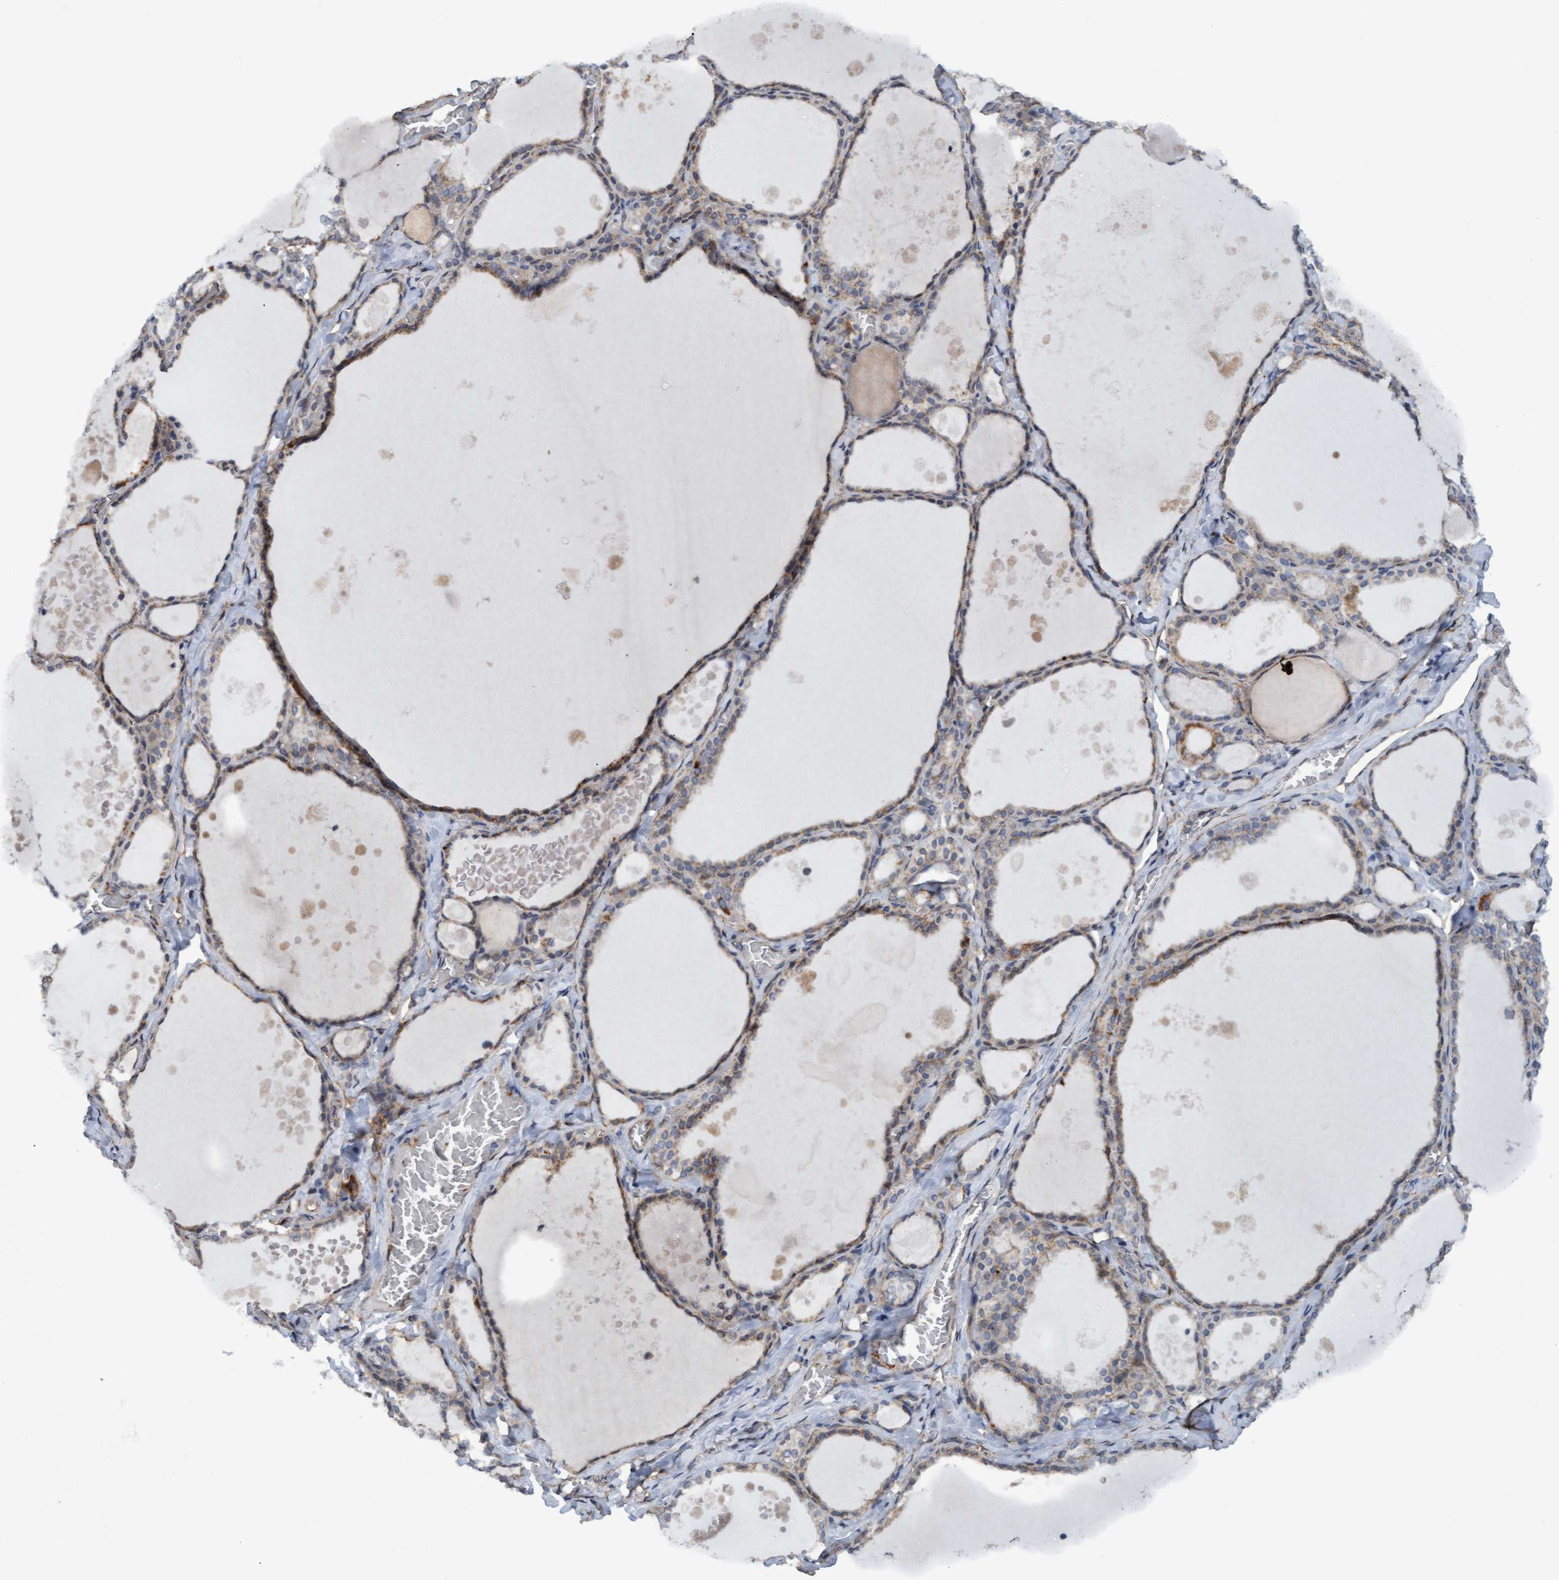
{"staining": {"intensity": "weak", "quantity": "25%-75%", "location": "cytoplasmic/membranous"}, "tissue": "thyroid gland", "cell_type": "Glandular cells", "image_type": "normal", "snomed": [{"axis": "morphology", "description": "Normal tissue, NOS"}, {"axis": "topography", "description": "Thyroid gland"}], "caption": "Approximately 25%-75% of glandular cells in normal human thyroid gland show weak cytoplasmic/membranous protein expression as visualized by brown immunohistochemical staining.", "gene": "MGLL", "patient": {"sex": "male", "age": 56}}